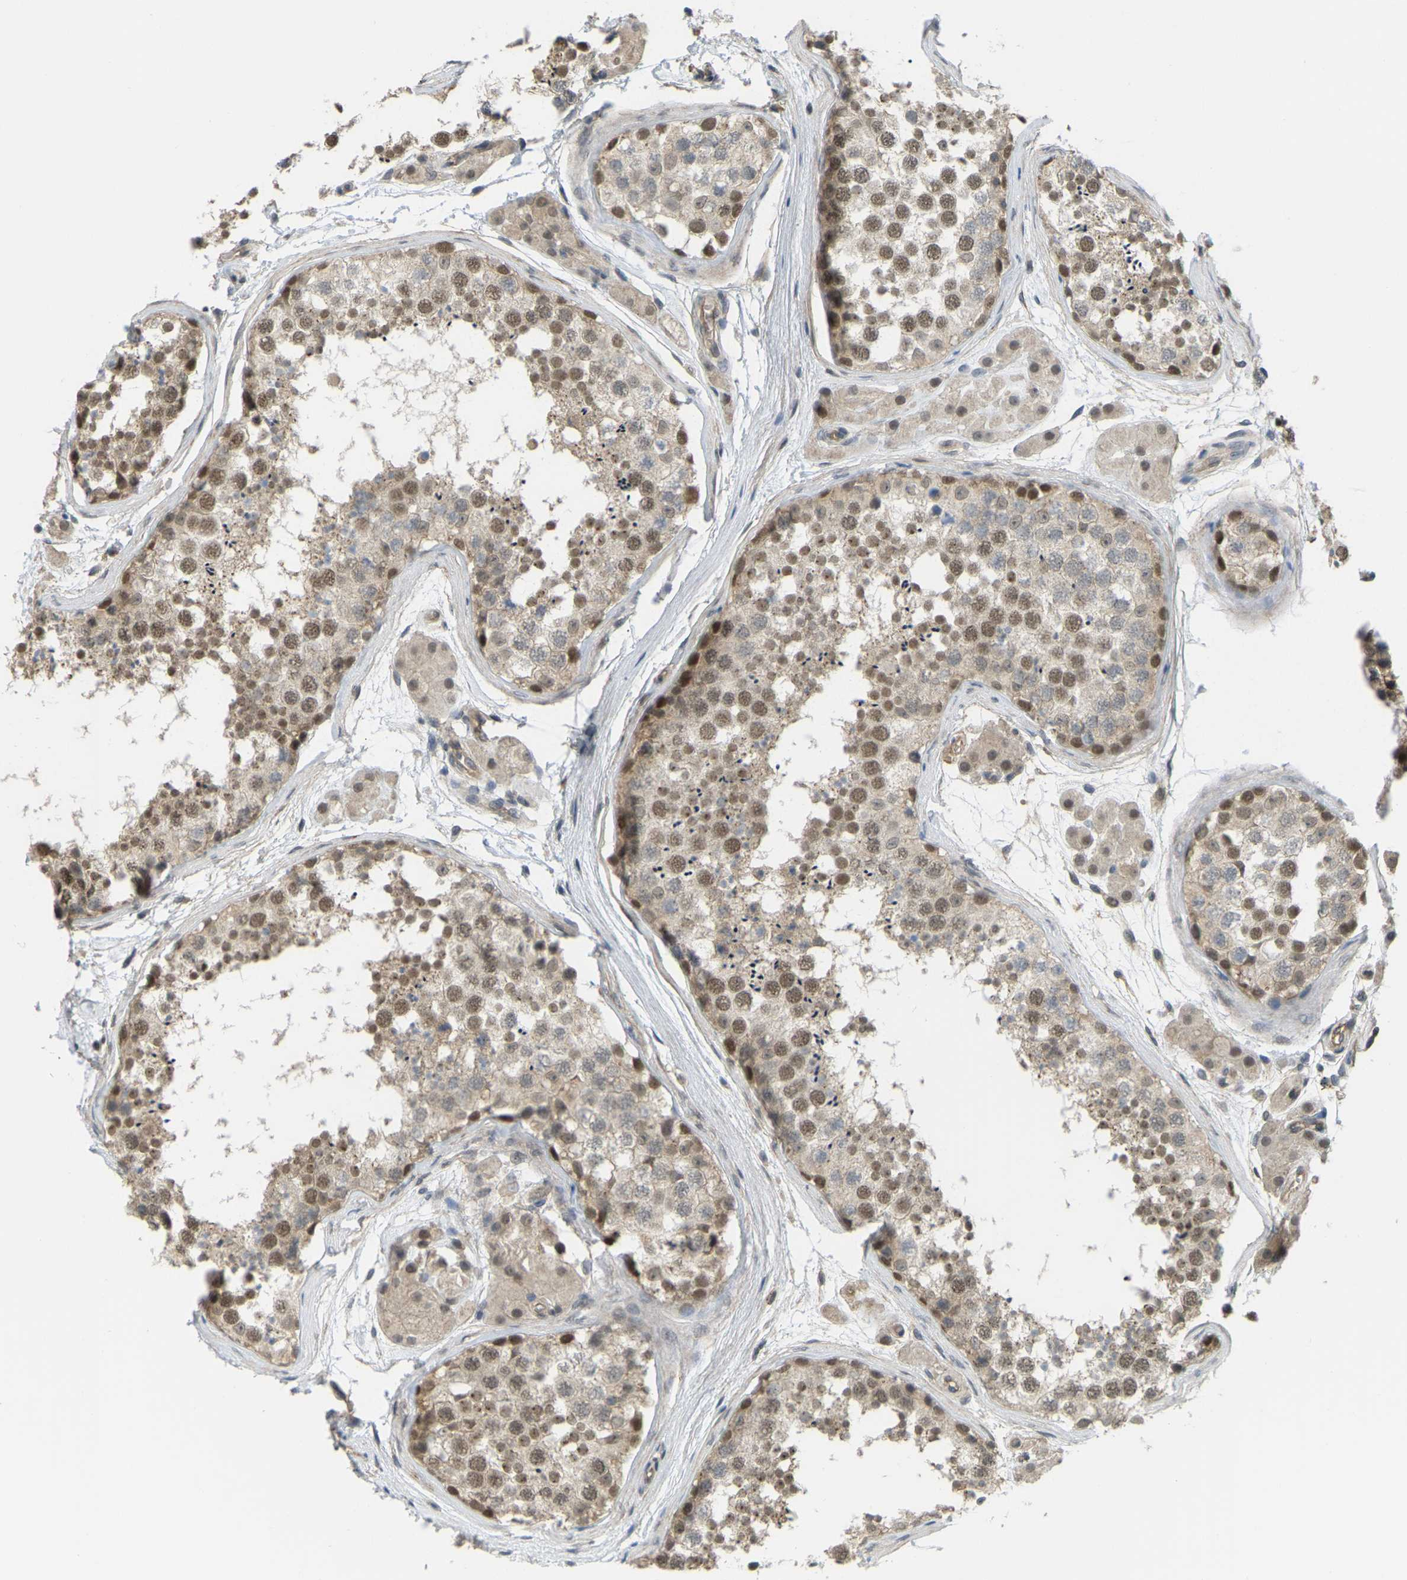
{"staining": {"intensity": "moderate", "quantity": ">75%", "location": "nuclear"}, "tissue": "testis", "cell_type": "Cells in seminiferous ducts", "image_type": "normal", "snomed": [{"axis": "morphology", "description": "Normal tissue, NOS"}, {"axis": "topography", "description": "Testis"}], "caption": "Brown immunohistochemical staining in normal human testis shows moderate nuclear expression in about >75% of cells in seminiferous ducts.", "gene": "SERPINB5", "patient": {"sex": "male", "age": 56}}